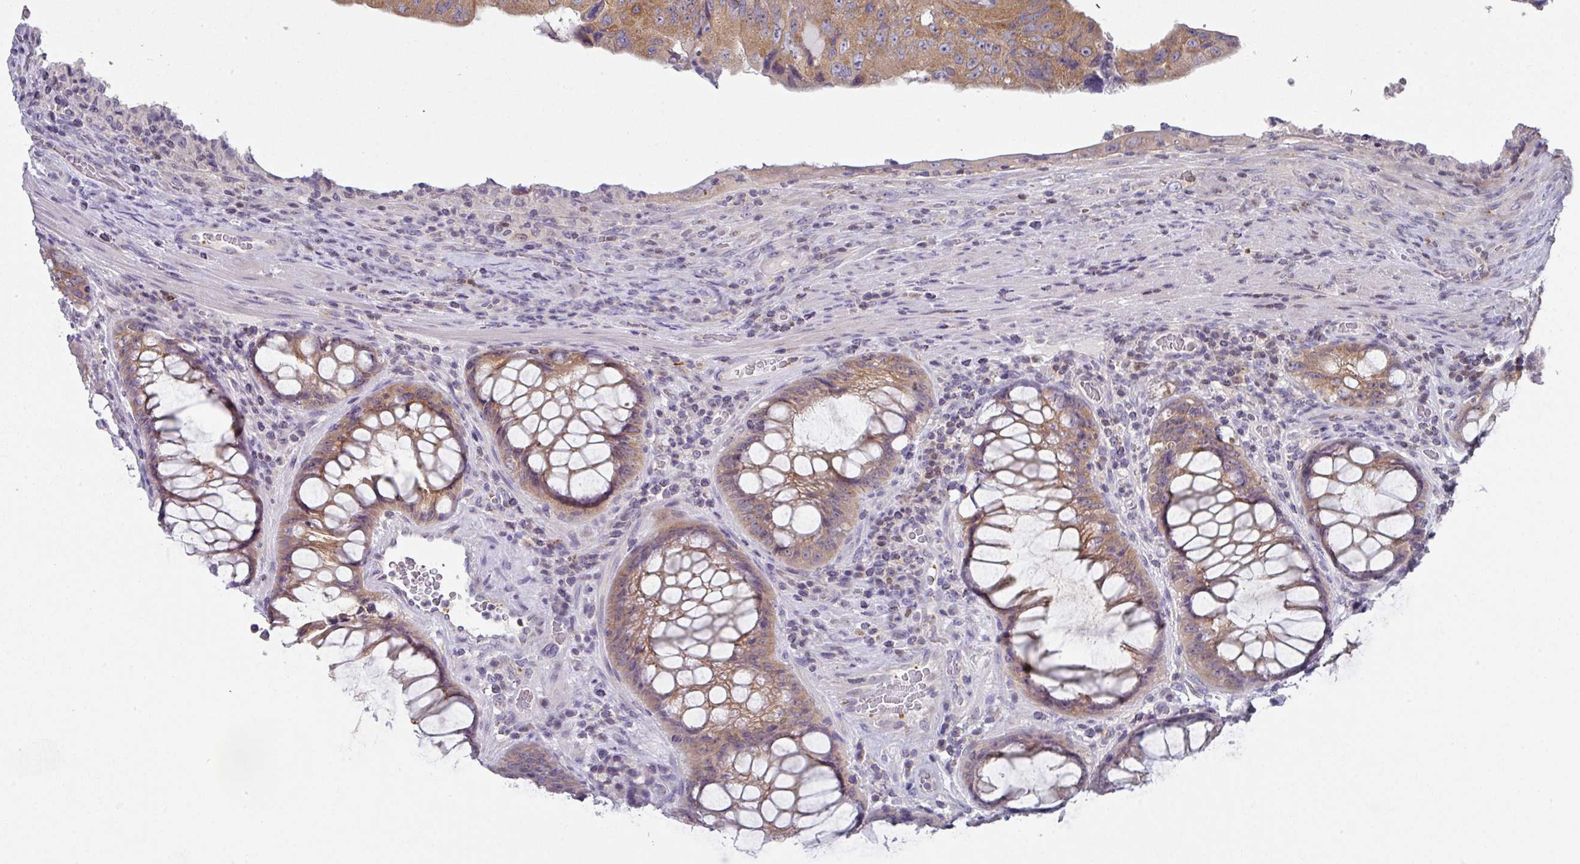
{"staining": {"intensity": "moderate", "quantity": ">75%", "location": "cytoplasmic/membranous"}, "tissue": "colorectal cancer", "cell_type": "Tumor cells", "image_type": "cancer", "snomed": [{"axis": "morphology", "description": "Adenocarcinoma, NOS"}, {"axis": "topography", "description": "Rectum"}], "caption": "The photomicrograph displays immunohistochemical staining of colorectal cancer (adenocarcinoma). There is moderate cytoplasmic/membranous expression is seen in approximately >75% of tumor cells.", "gene": "DCAF12L2", "patient": {"sex": "male", "age": 63}}